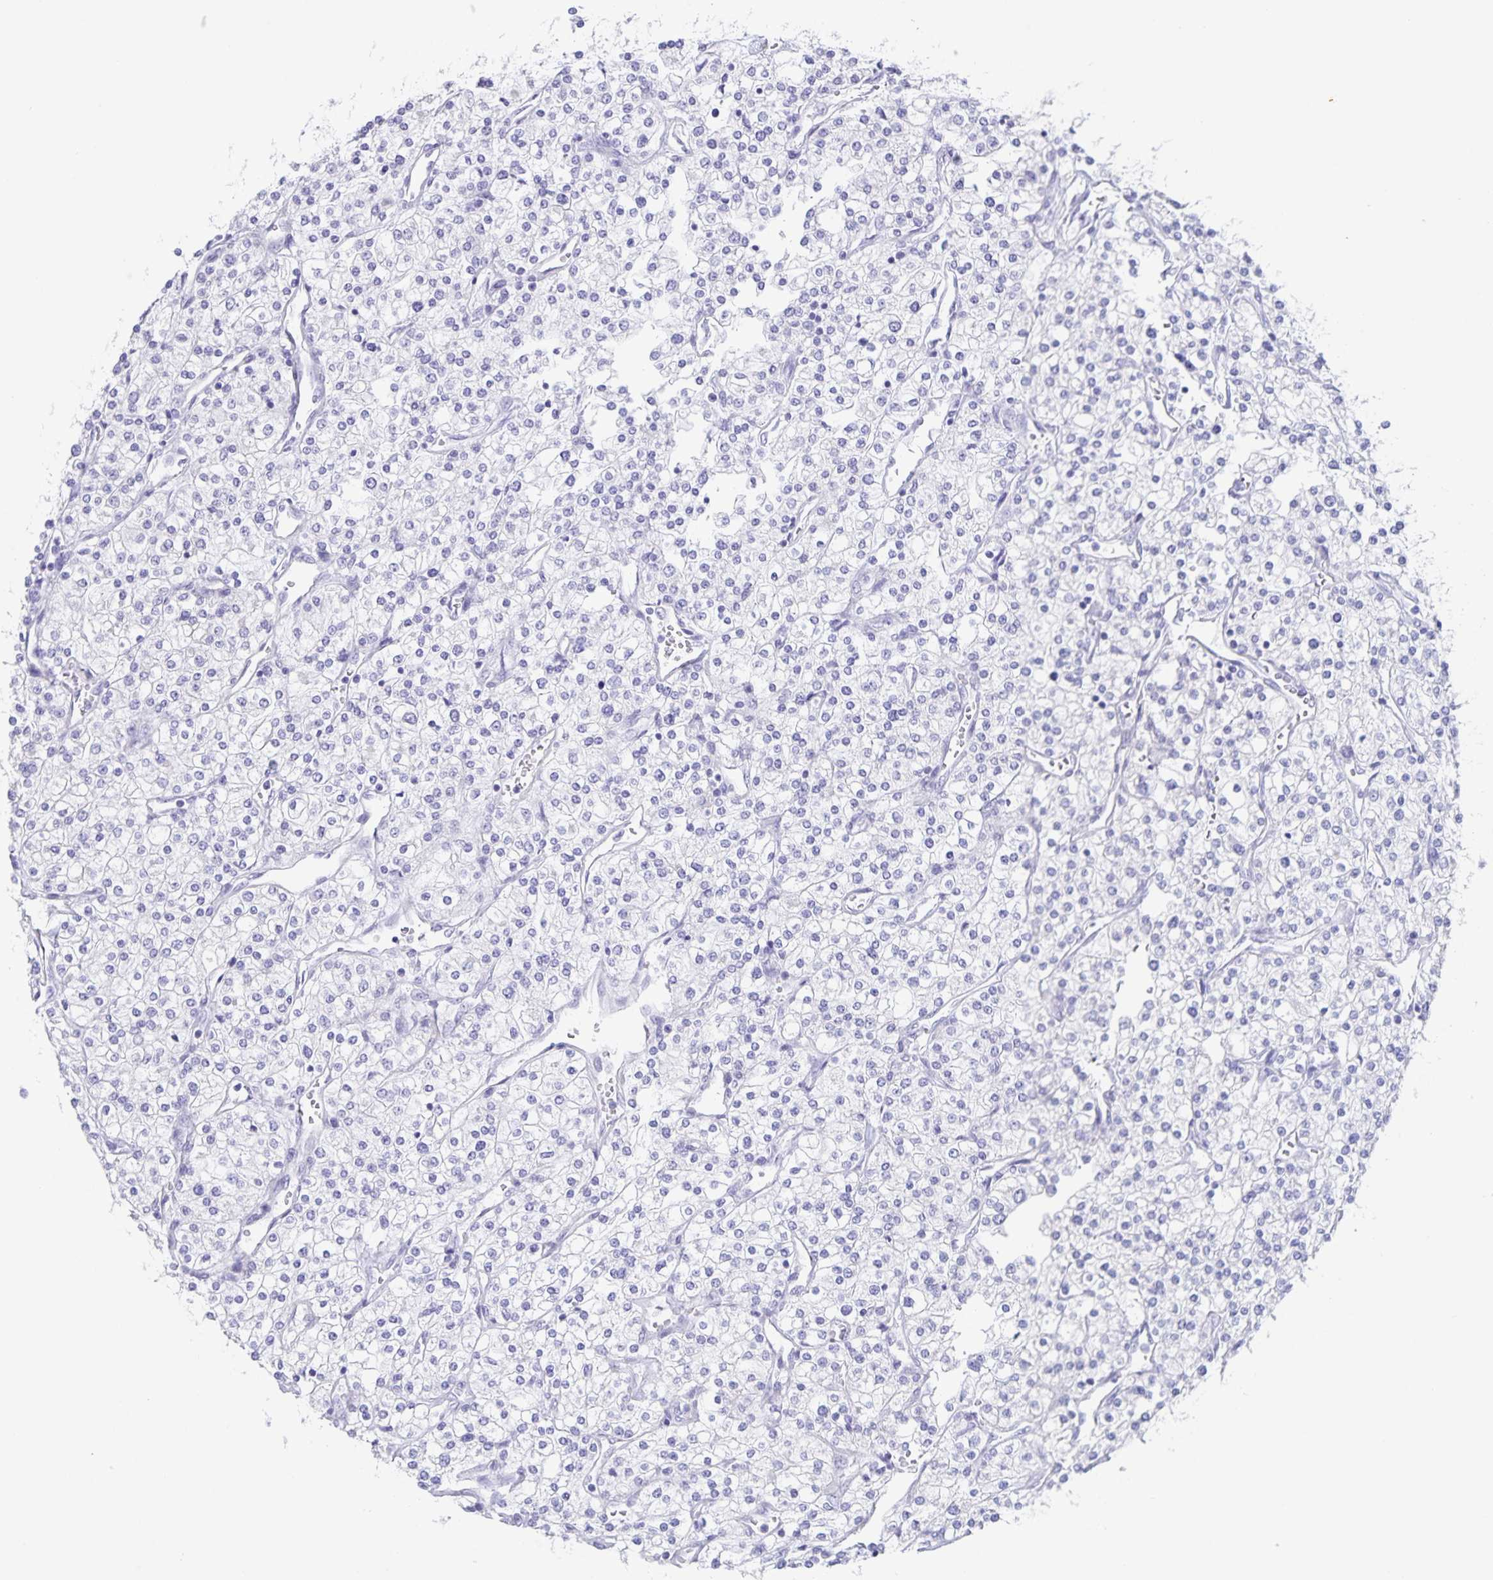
{"staining": {"intensity": "negative", "quantity": "none", "location": "none"}, "tissue": "renal cancer", "cell_type": "Tumor cells", "image_type": "cancer", "snomed": [{"axis": "morphology", "description": "Adenocarcinoma, NOS"}, {"axis": "topography", "description": "Kidney"}], "caption": "Tumor cells are negative for brown protein staining in renal adenocarcinoma. Nuclei are stained in blue.", "gene": "AQP4", "patient": {"sex": "male", "age": 80}}